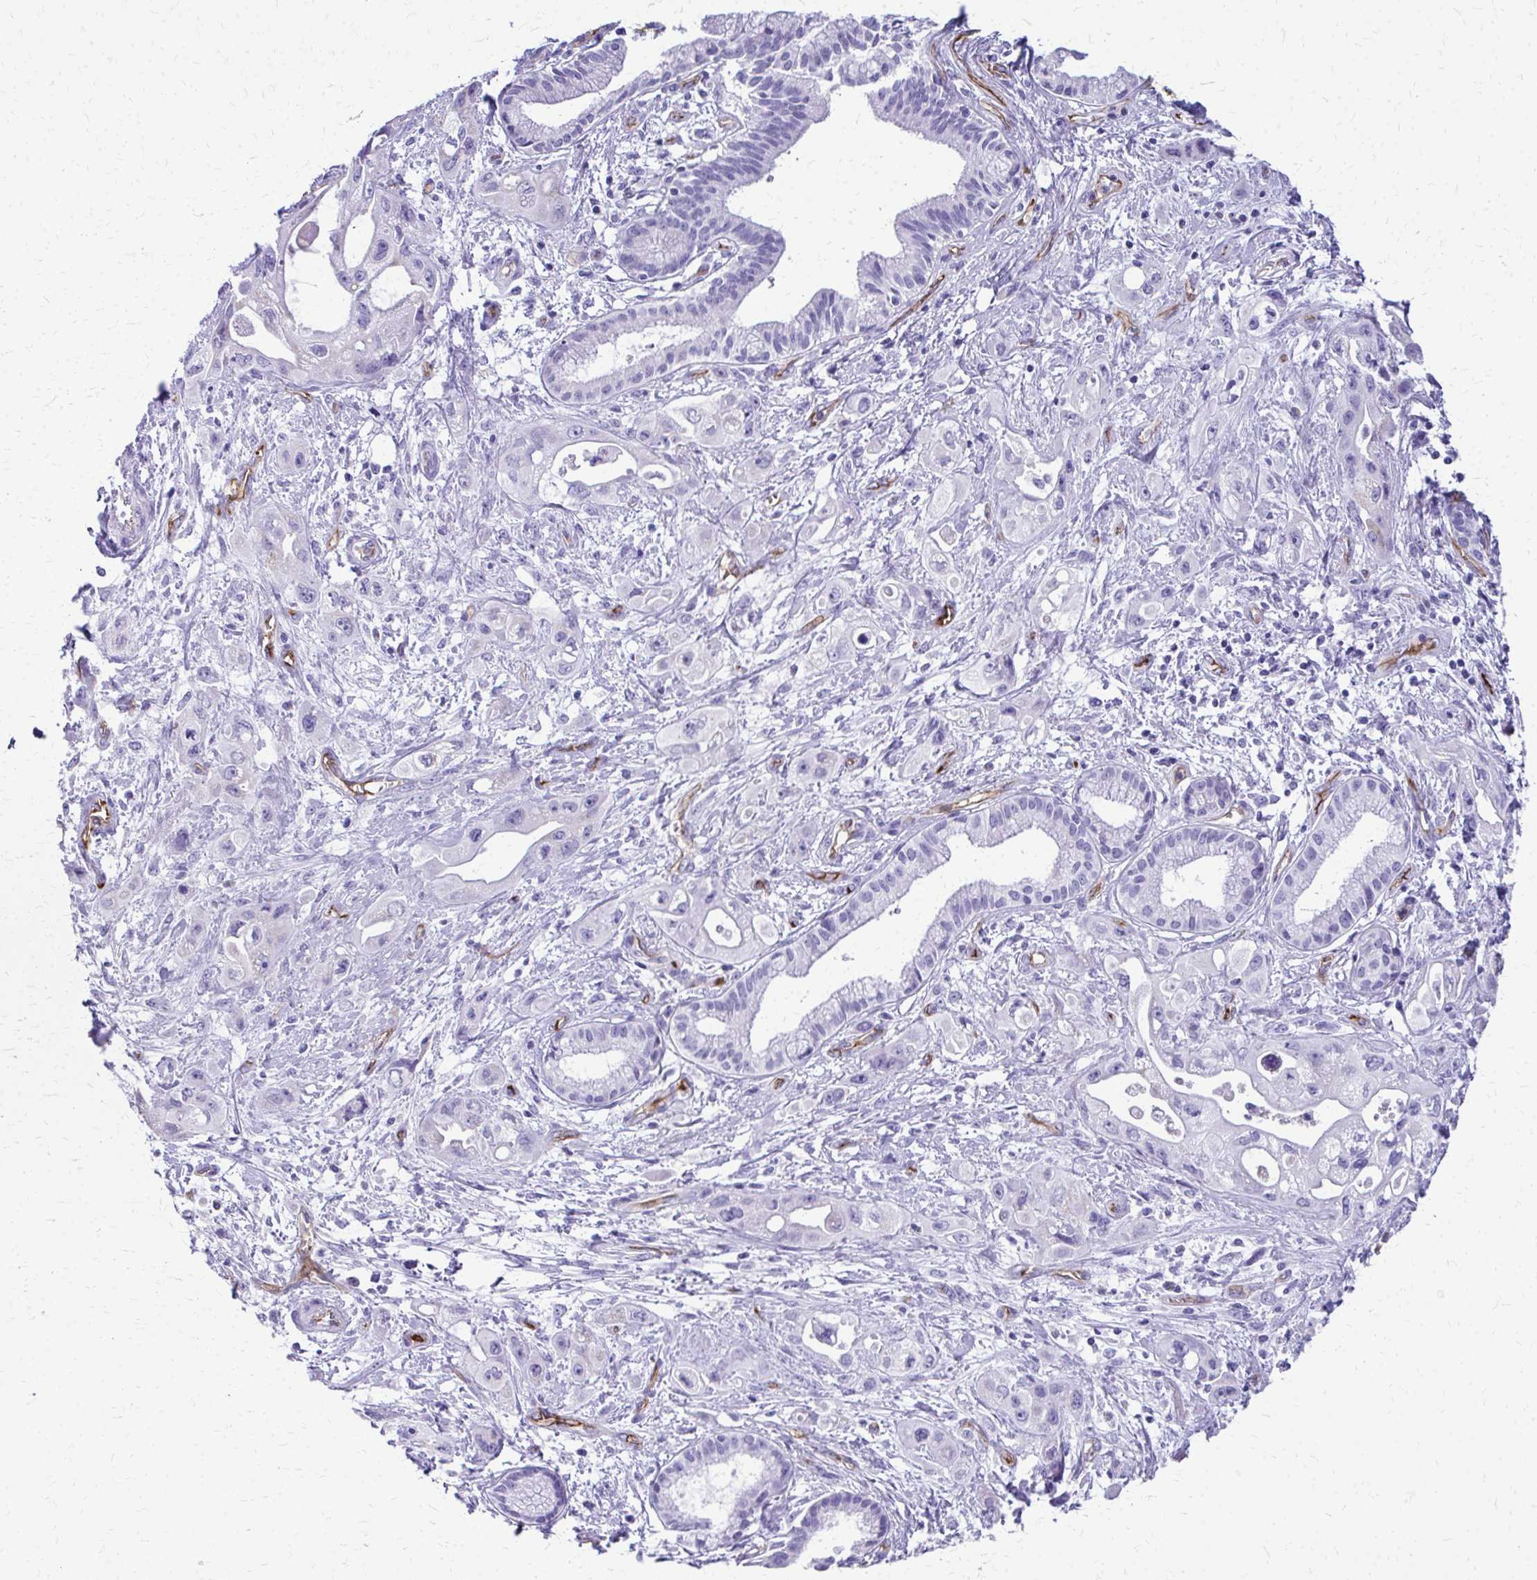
{"staining": {"intensity": "negative", "quantity": "none", "location": "none"}, "tissue": "pancreatic cancer", "cell_type": "Tumor cells", "image_type": "cancer", "snomed": [{"axis": "morphology", "description": "Adenocarcinoma, NOS"}, {"axis": "topography", "description": "Pancreas"}], "caption": "Tumor cells show no significant protein expression in pancreatic adenocarcinoma.", "gene": "TPSG1", "patient": {"sex": "female", "age": 66}}